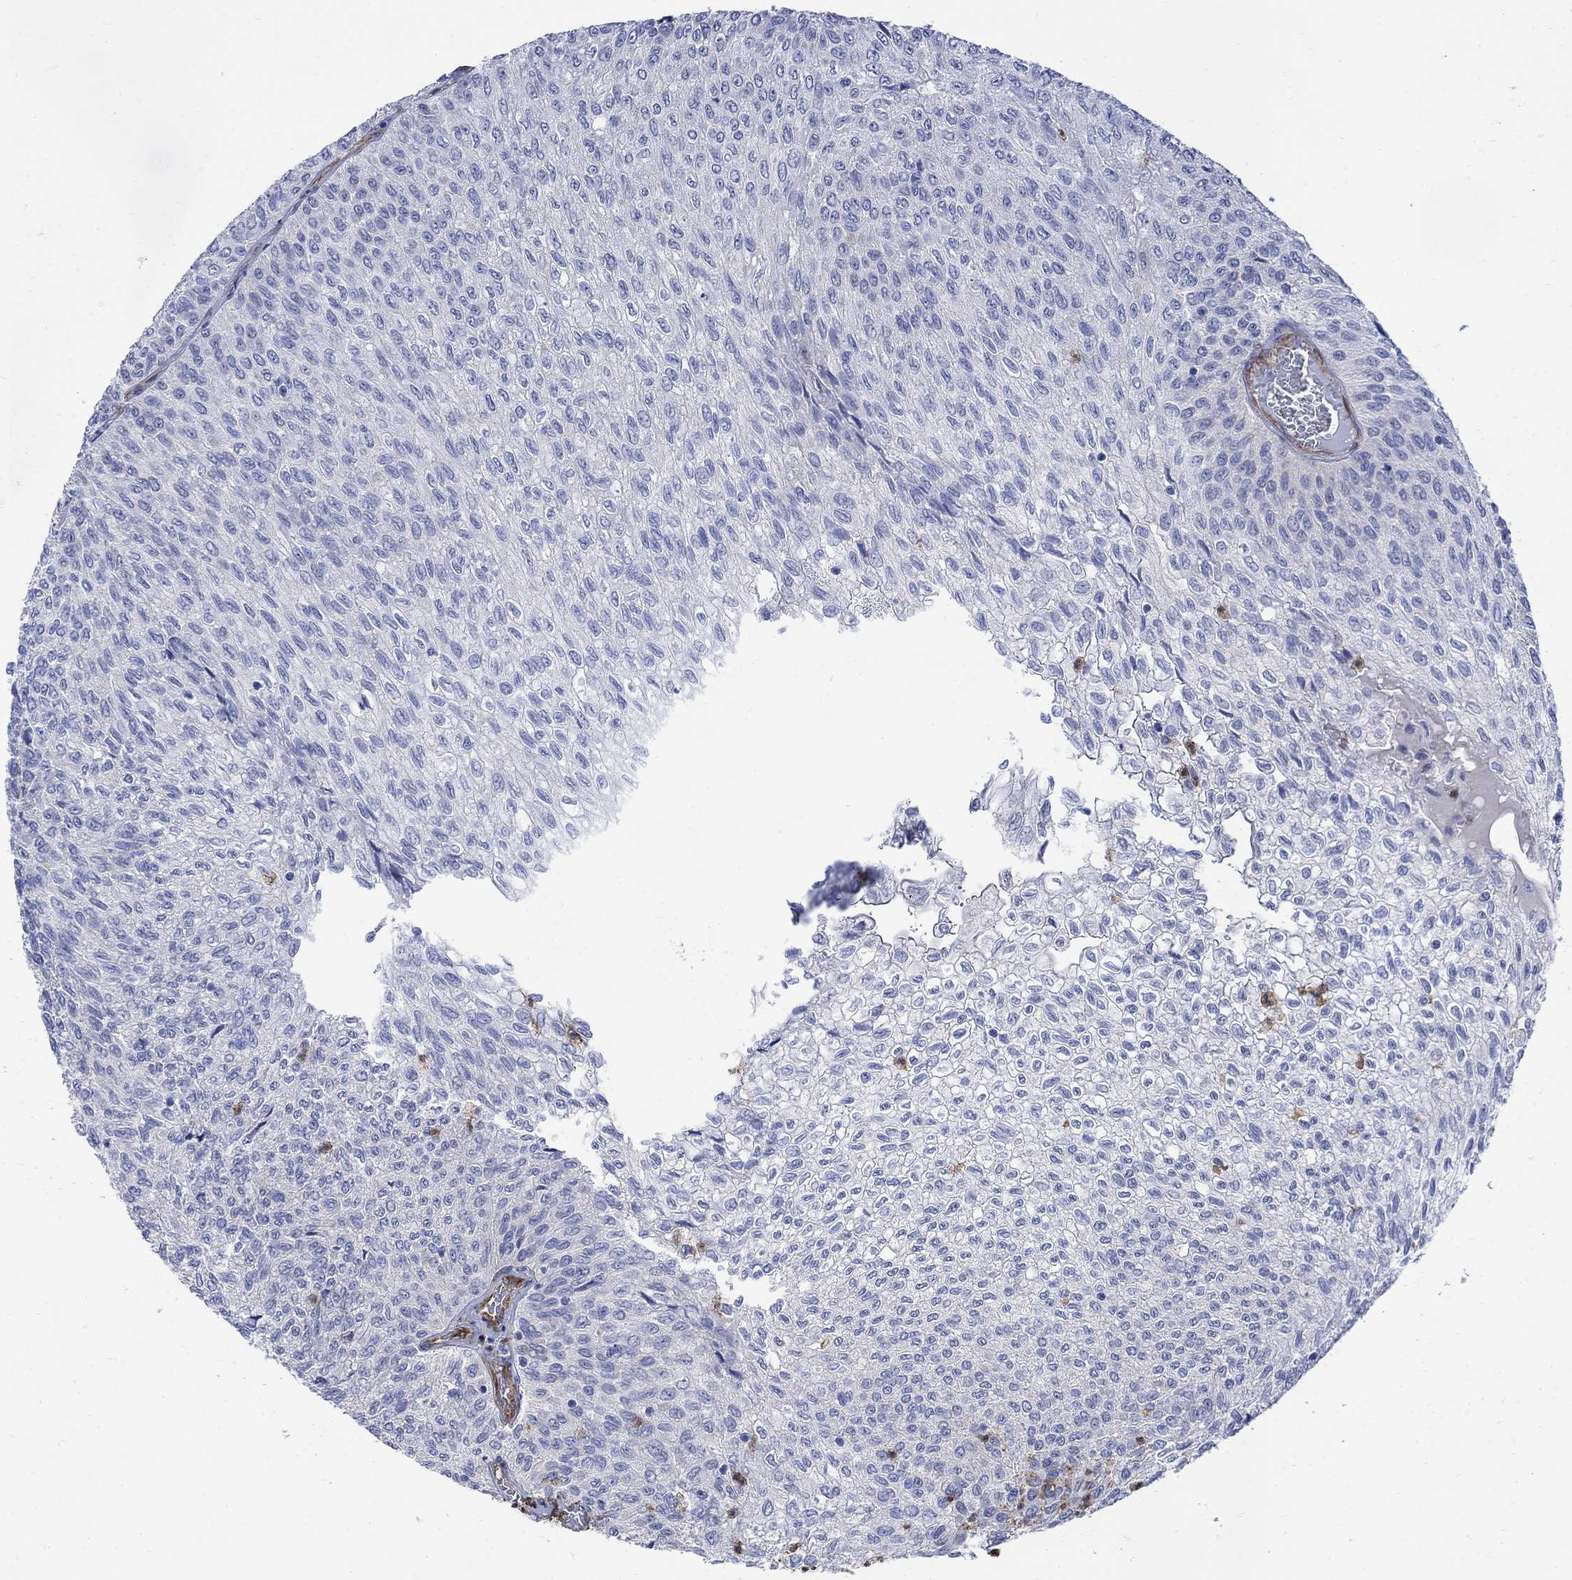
{"staining": {"intensity": "moderate", "quantity": "<25%", "location": "cytoplasmic/membranous"}, "tissue": "urothelial cancer", "cell_type": "Tumor cells", "image_type": "cancer", "snomed": [{"axis": "morphology", "description": "Urothelial carcinoma, Low grade"}, {"axis": "topography", "description": "Urinary bladder"}], "caption": "This is an image of immunohistochemistry (IHC) staining of urothelial cancer, which shows moderate staining in the cytoplasmic/membranous of tumor cells.", "gene": "TGM2", "patient": {"sex": "male", "age": 78}}